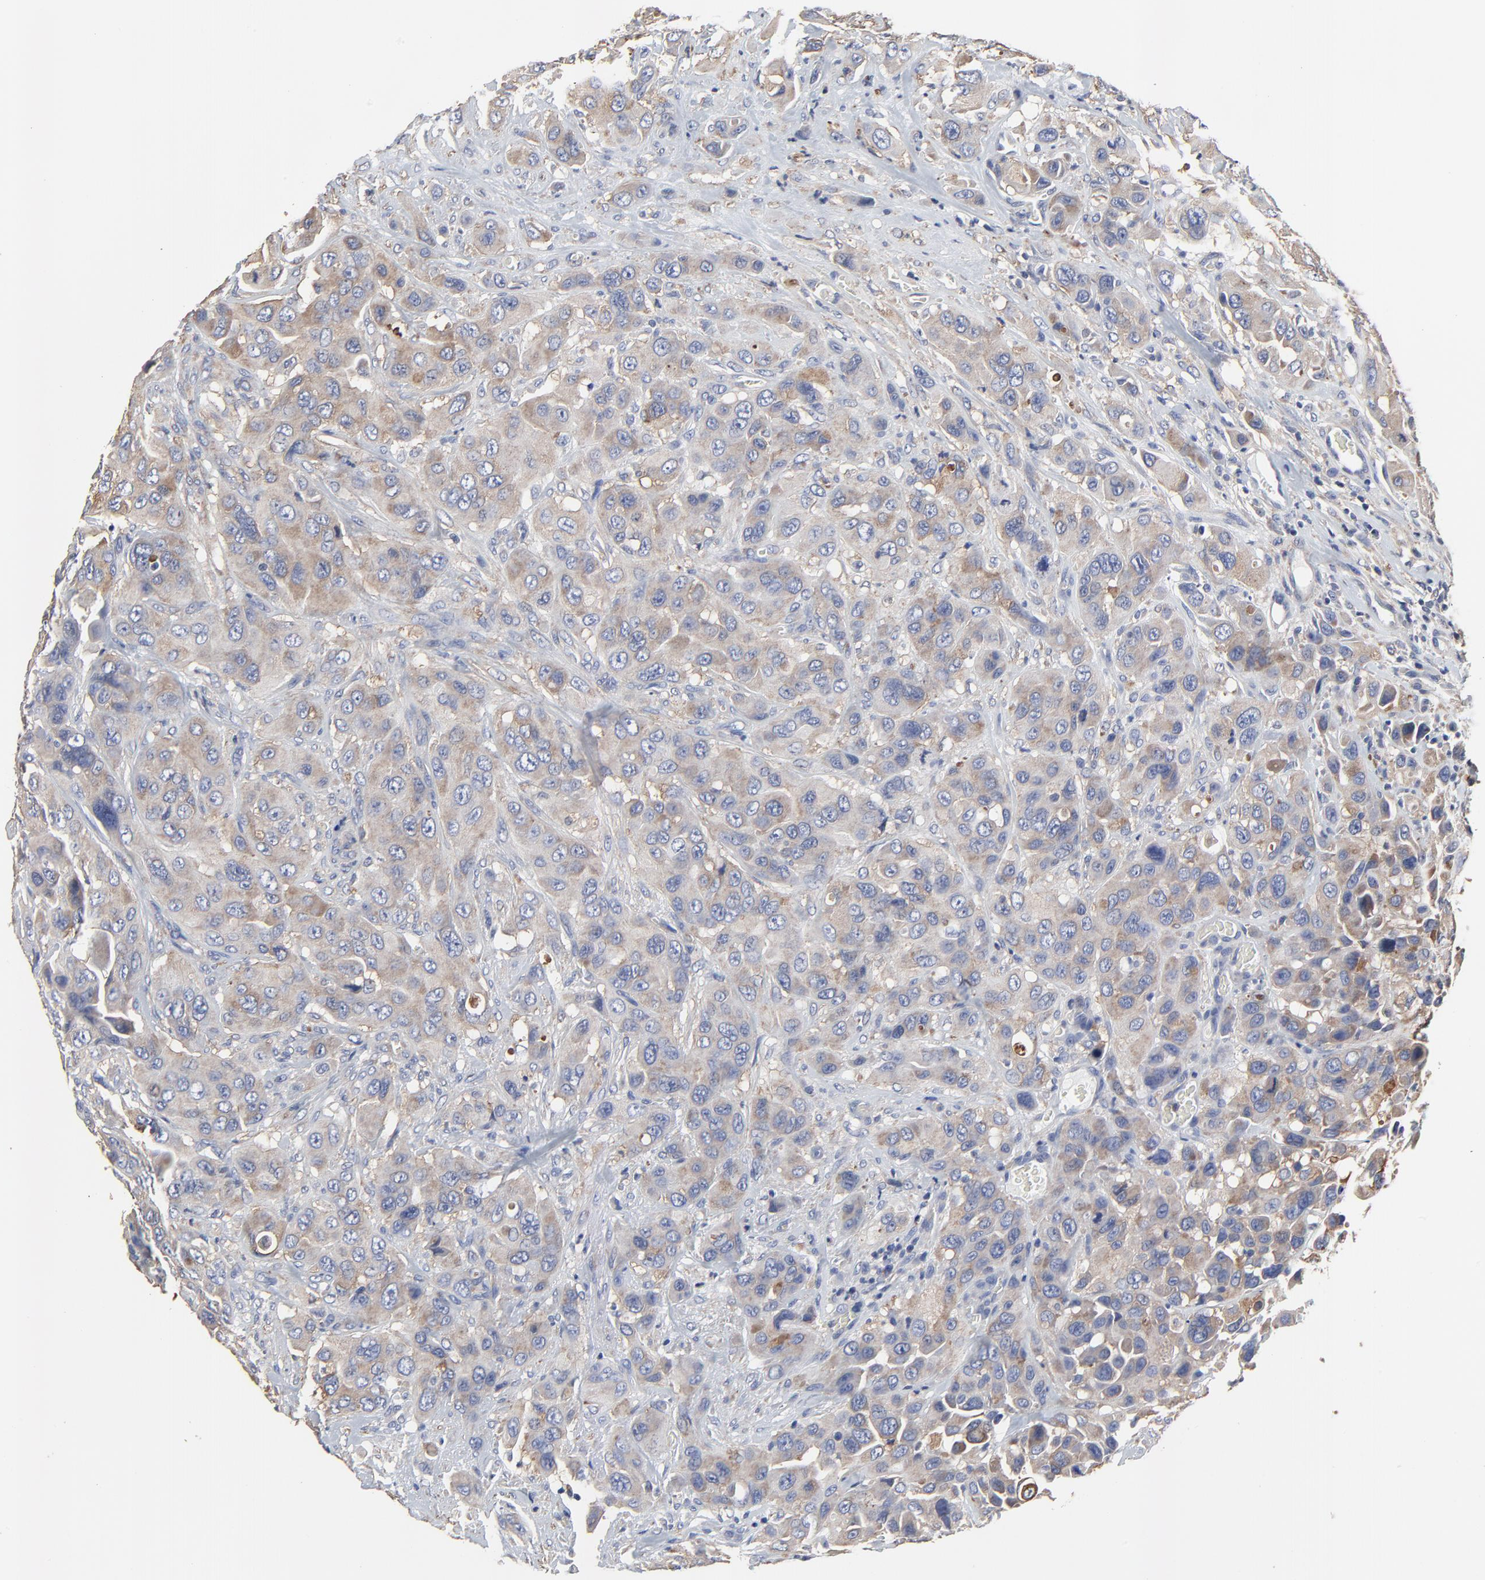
{"staining": {"intensity": "moderate", "quantity": ">75%", "location": "cytoplasmic/membranous"}, "tissue": "urothelial cancer", "cell_type": "Tumor cells", "image_type": "cancer", "snomed": [{"axis": "morphology", "description": "Urothelial carcinoma, High grade"}, {"axis": "topography", "description": "Urinary bladder"}], "caption": "DAB immunohistochemical staining of human urothelial carcinoma (high-grade) displays moderate cytoplasmic/membranous protein positivity in approximately >75% of tumor cells. Immunohistochemistry (ihc) stains the protein of interest in brown and the nuclei are stained blue.", "gene": "NXF3", "patient": {"sex": "male", "age": 73}}